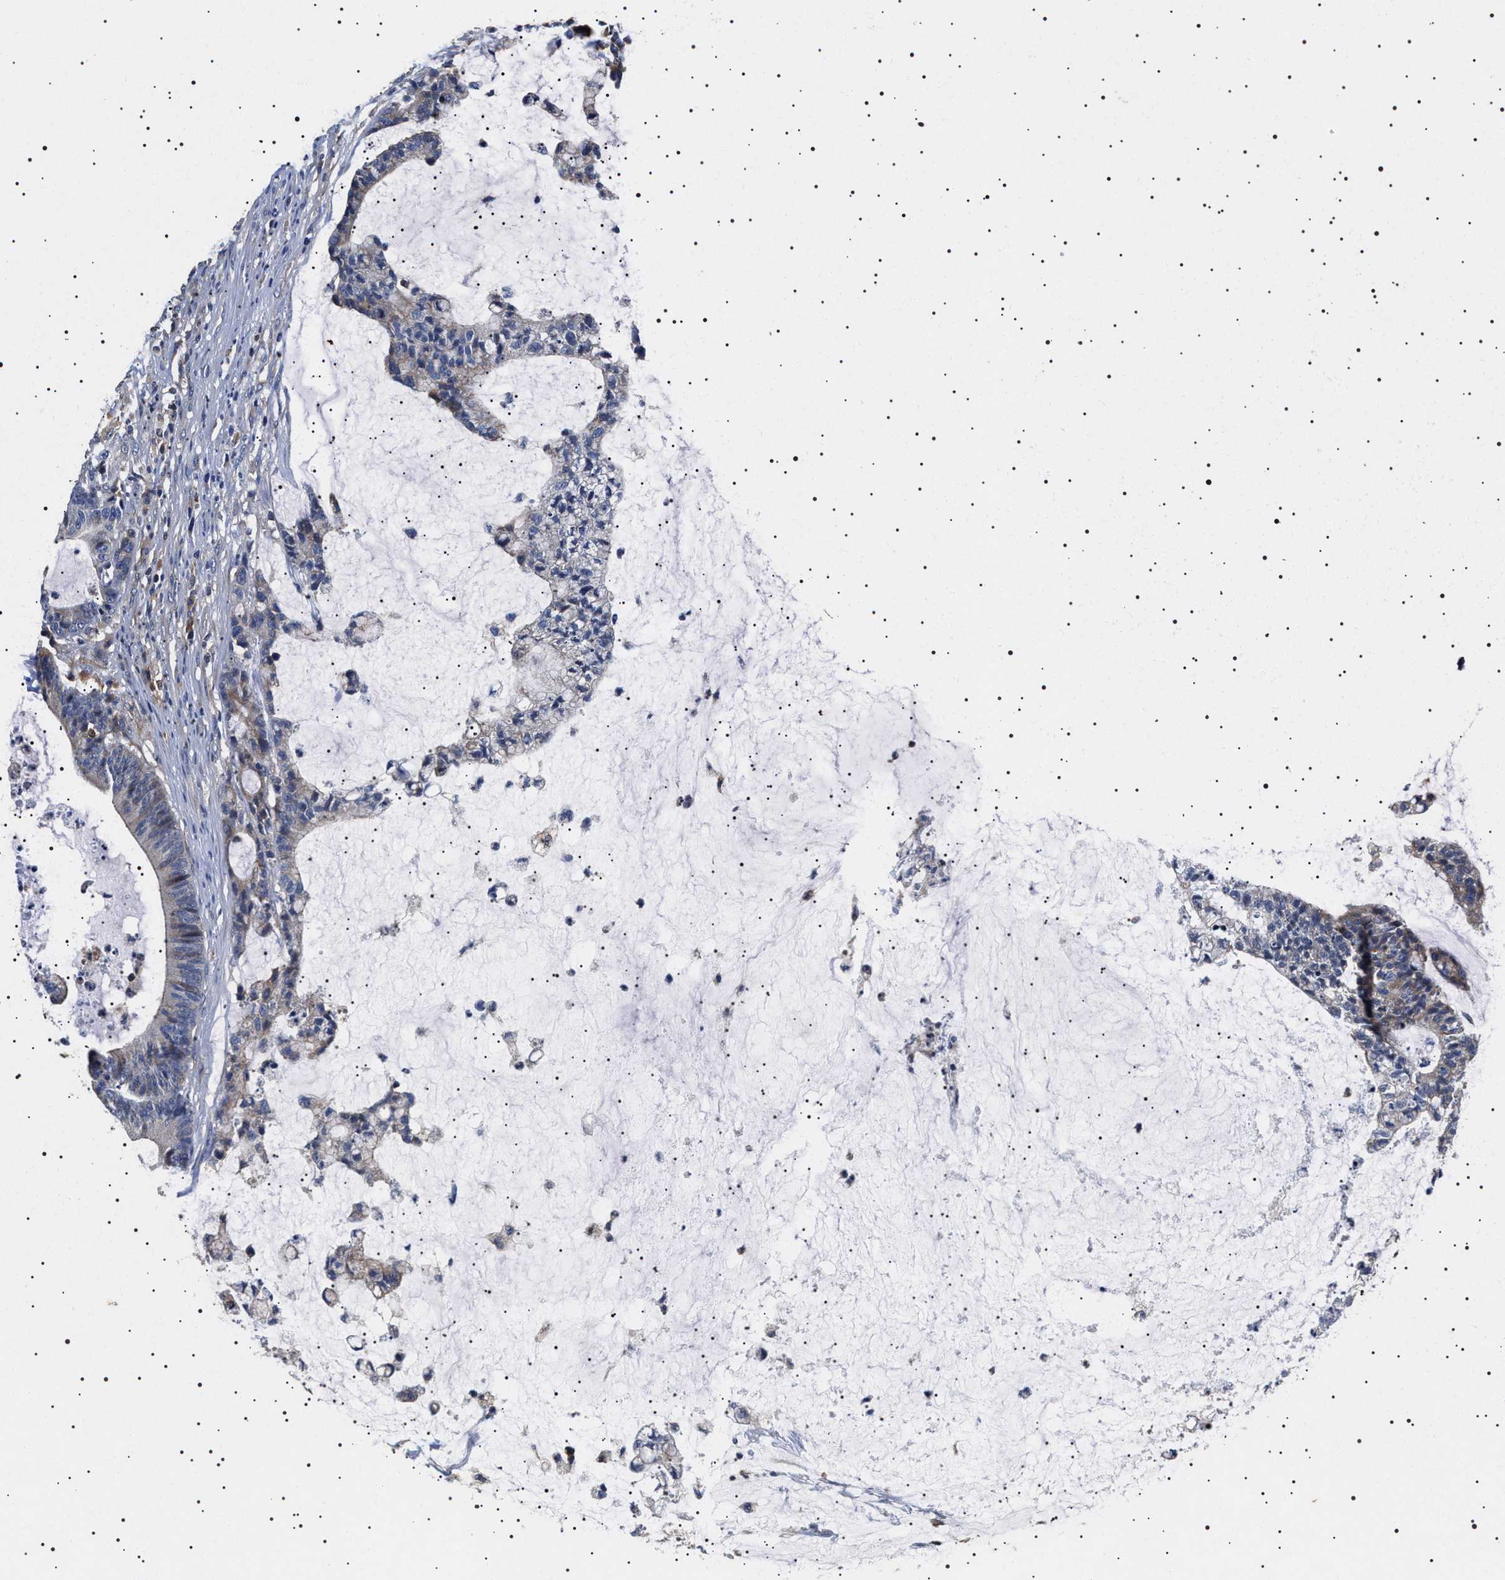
{"staining": {"intensity": "negative", "quantity": "none", "location": "none"}, "tissue": "colorectal cancer", "cell_type": "Tumor cells", "image_type": "cancer", "snomed": [{"axis": "morphology", "description": "Adenocarcinoma, NOS"}, {"axis": "topography", "description": "Colon"}], "caption": "This is an immunohistochemistry (IHC) histopathology image of colorectal cancer. There is no staining in tumor cells.", "gene": "SLC4A7", "patient": {"sex": "female", "age": 84}}